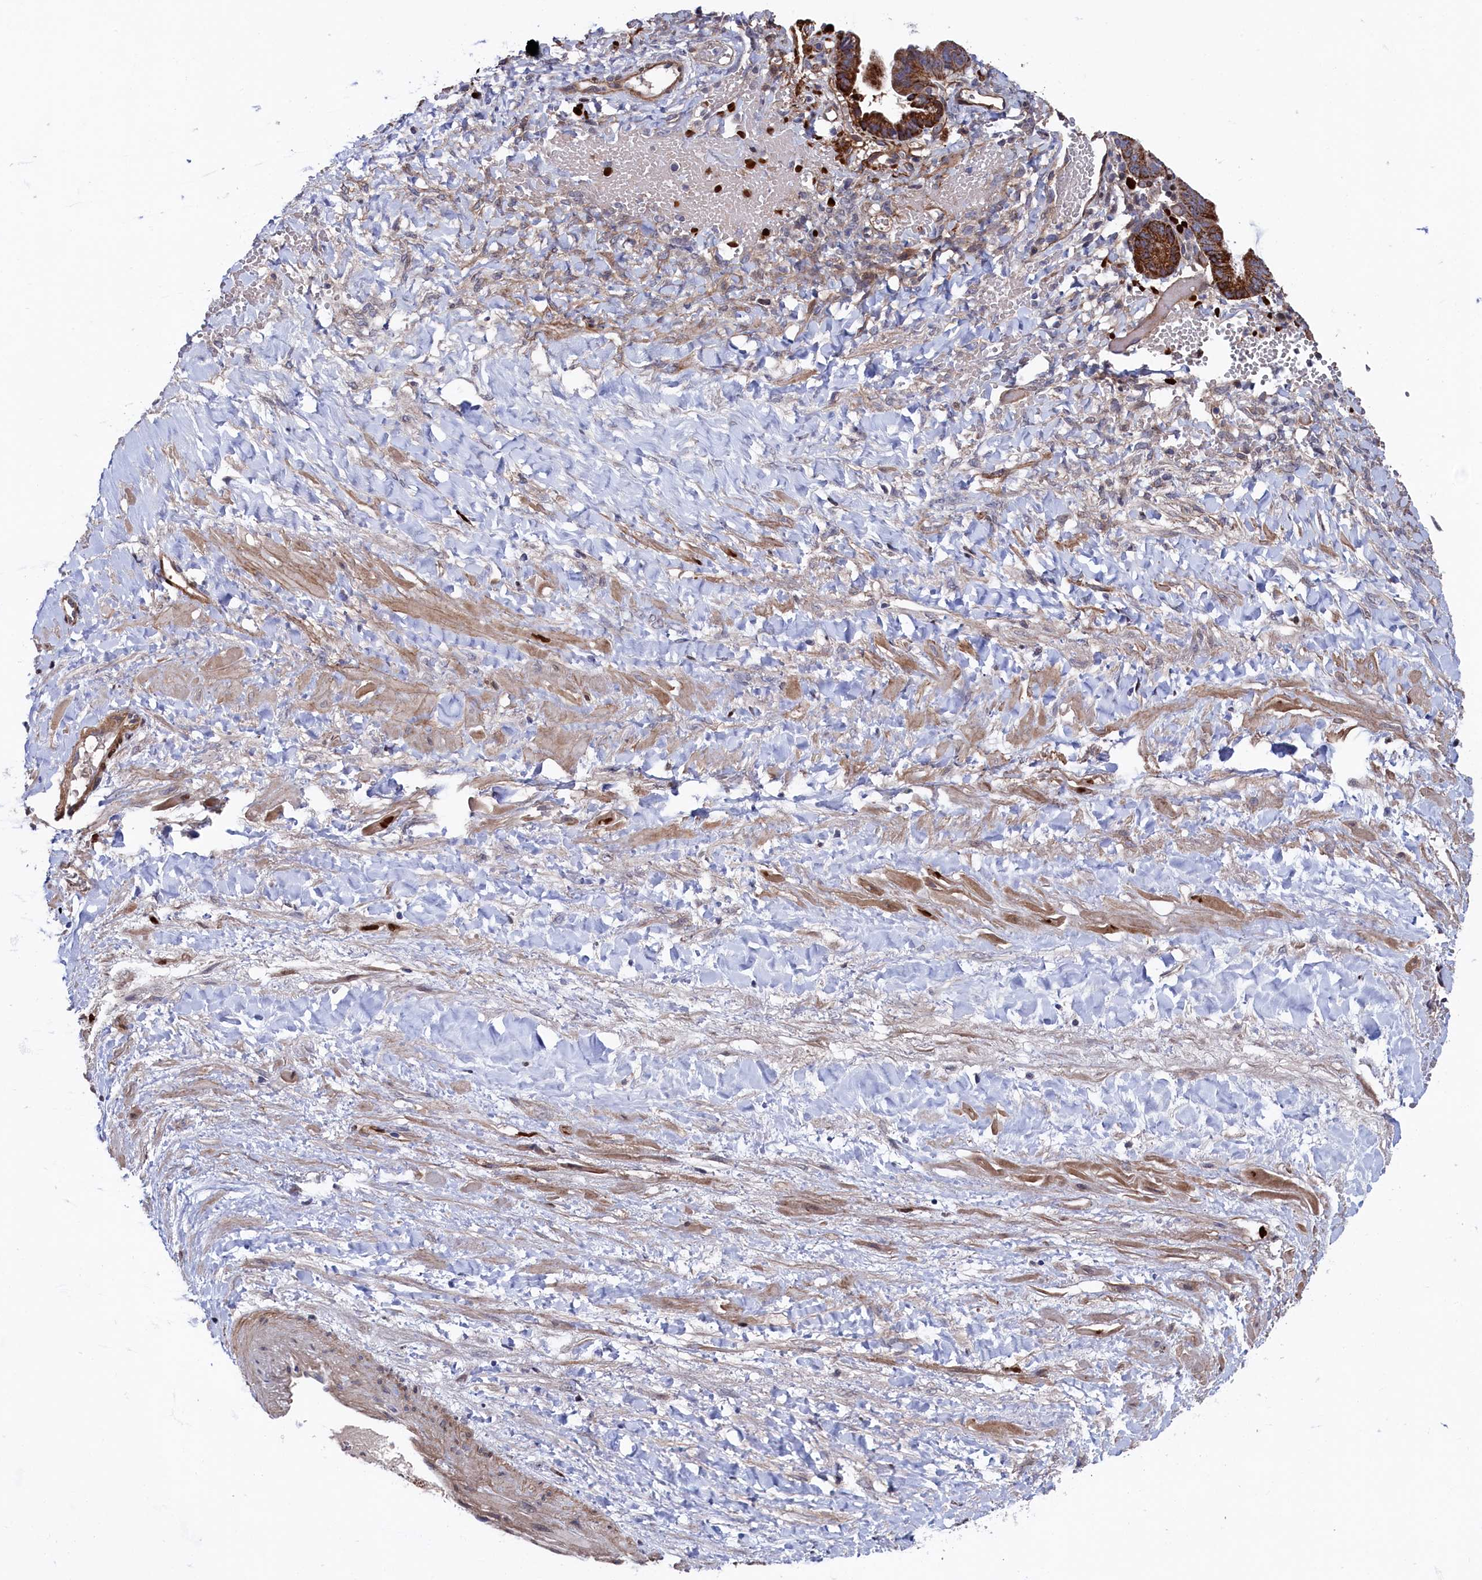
{"staining": {"intensity": "strong", "quantity": ">75%", "location": "cytoplasmic/membranous"}, "tissue": "ovarian cancer", "cell_type": "Tumor cells", "image_type": "cancer", "snomed": [{"axis": "morphology", "description": "Cystadenocarcinoma, mucinous, NOS"}, {"axis": "topography", "description": "Ovary"}], "caption": "DAB immunohistochemical staining of mucinous cystadenocarcinoma (ovarian) exhibits strong cytoplasmic/membranous protein expression in about >75% of tumor cells.", "gene": "ZNF891", "patient": {"sex": "female", "age": 73}}